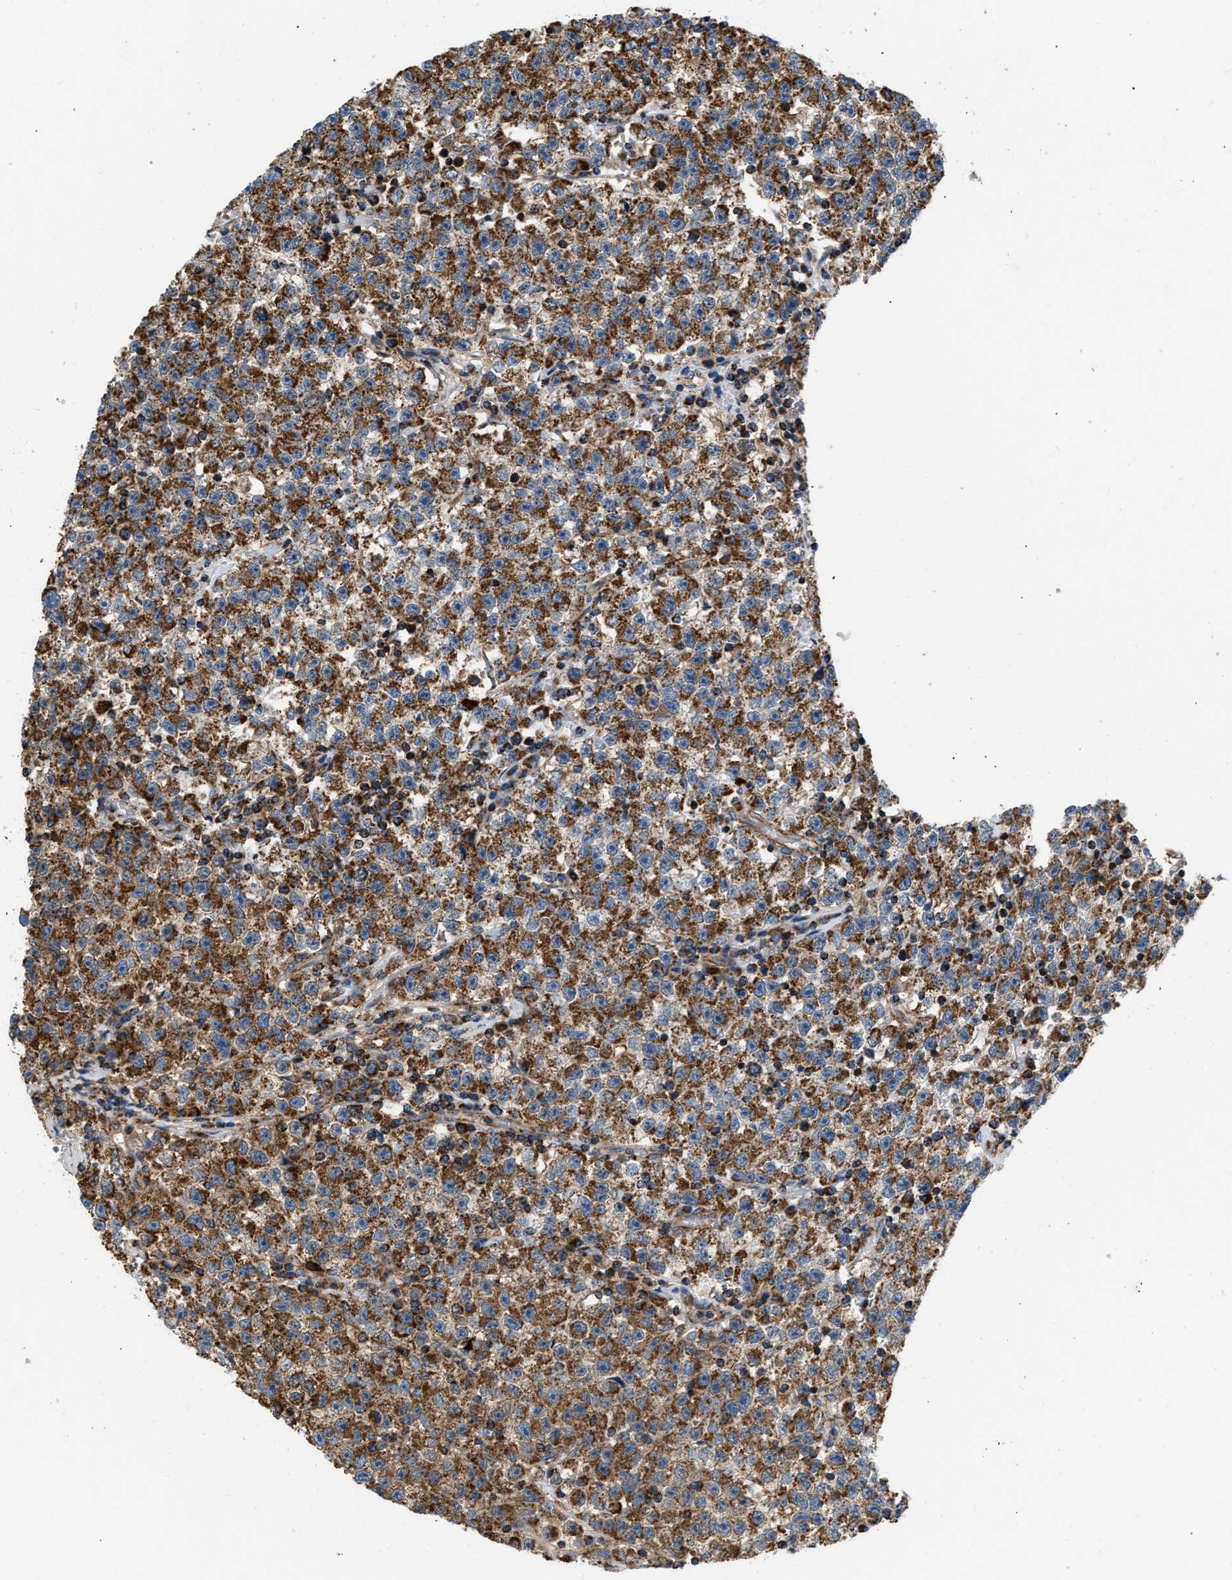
{"staining": {"intensity": "strong", "quantity": ">75%", "location": "cytoplasmic/membranous"}, "tissue": "testis cancer", "cell_type": "Tumor cells", "image_type": "cancer", "snomed": [{"axis": "morphology", "description": "Seminoma, NOS"}, {"axis": "topography", "description": "Testis"}], "caption": "Immunohistochemistry of testis cancer (seminoma) shows high levels of strong cytoplasmic/membranous staining in approximately >75% of tumor cells.", "gene": "OPTN", "patient": {"sex": "male", "age": 22}}